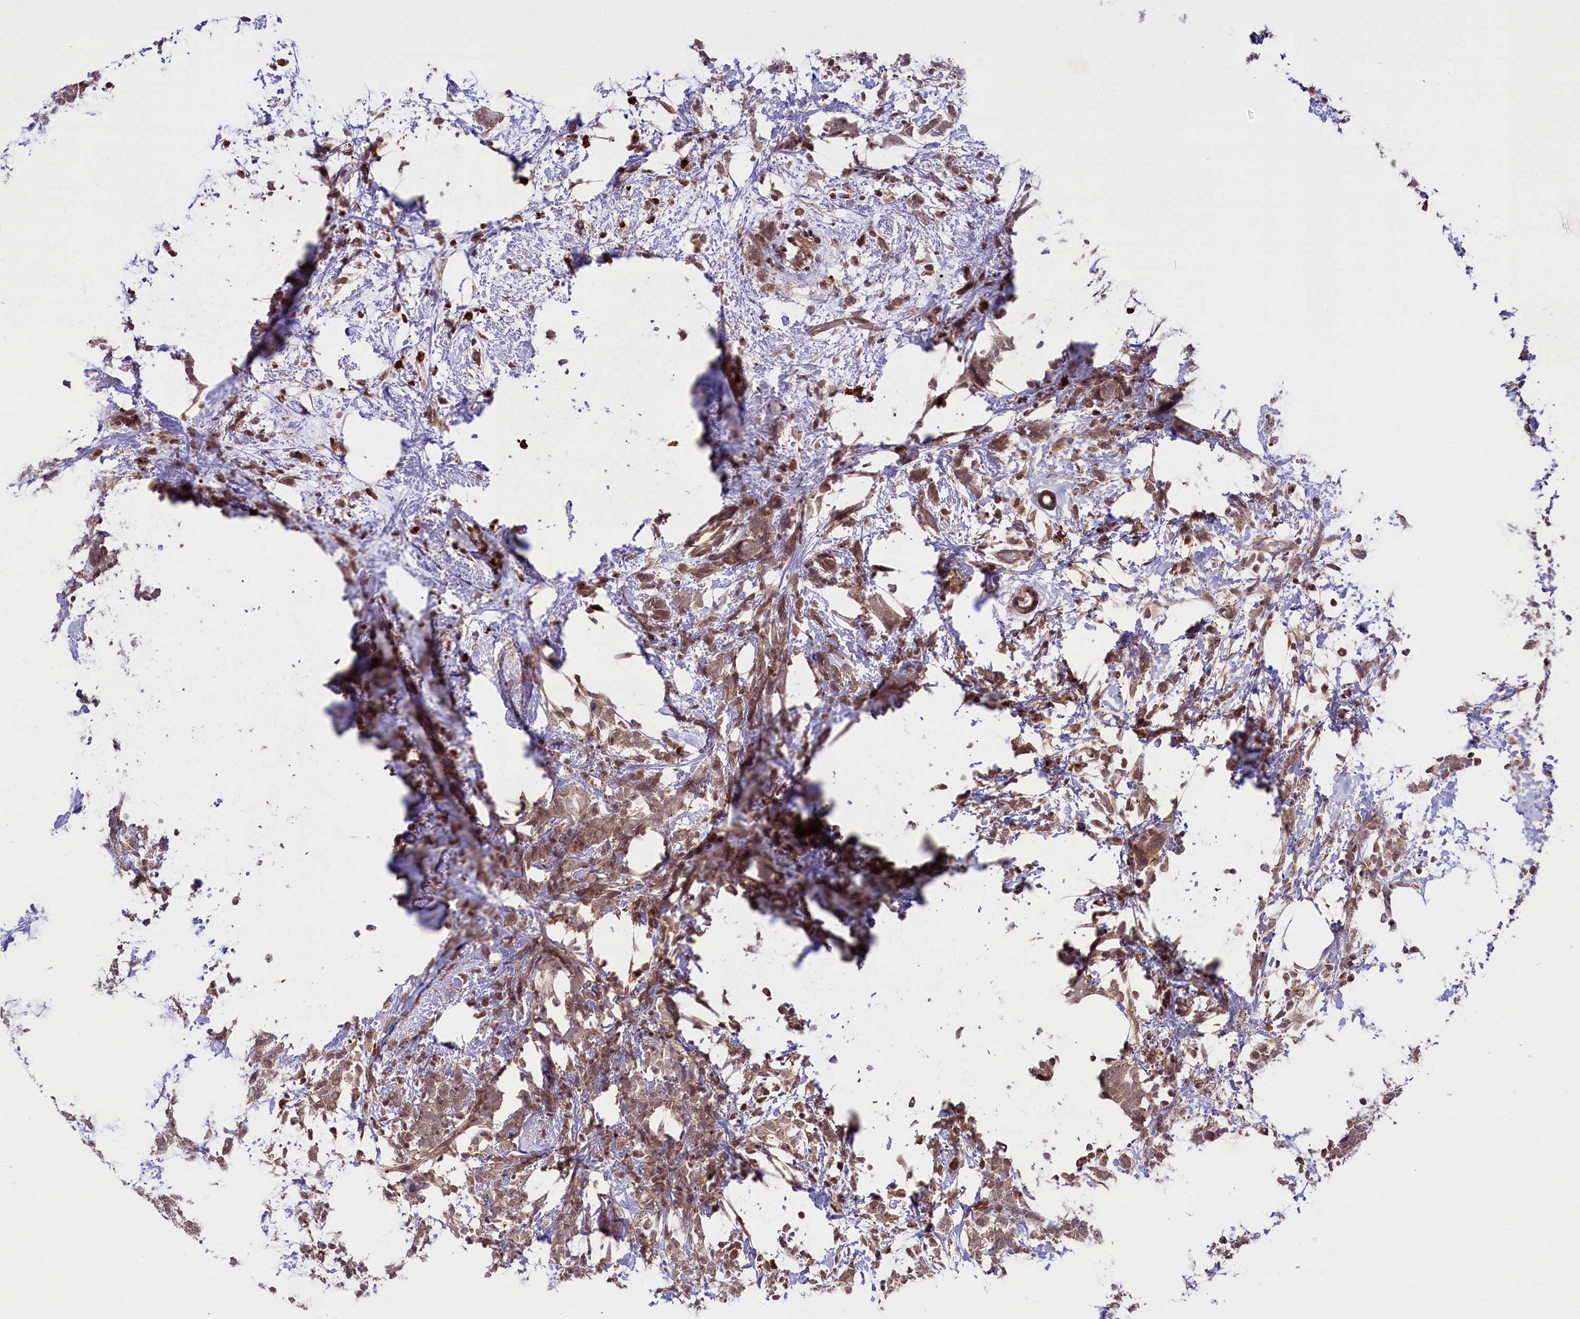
{"staining": {"intensity": "weak", "quantity": ">75%", "location": "cytoplasmic/membranous"}, "tissue": "breast cancer", "cell_type": "Tumor cells", "image_type": "cancer", "snomed": [{"axis": "morphology", "description": "Lobular carcinoma"}, {"axis": "topography", "description": "Breast"}], "caption": "Lobular carcinoma (breast) stained for a protein displays weak cytoplasmic/membranous positivity in tumor cells.", "gene": "RIC8A", "patient": {"sex": "female", "age": 58}}